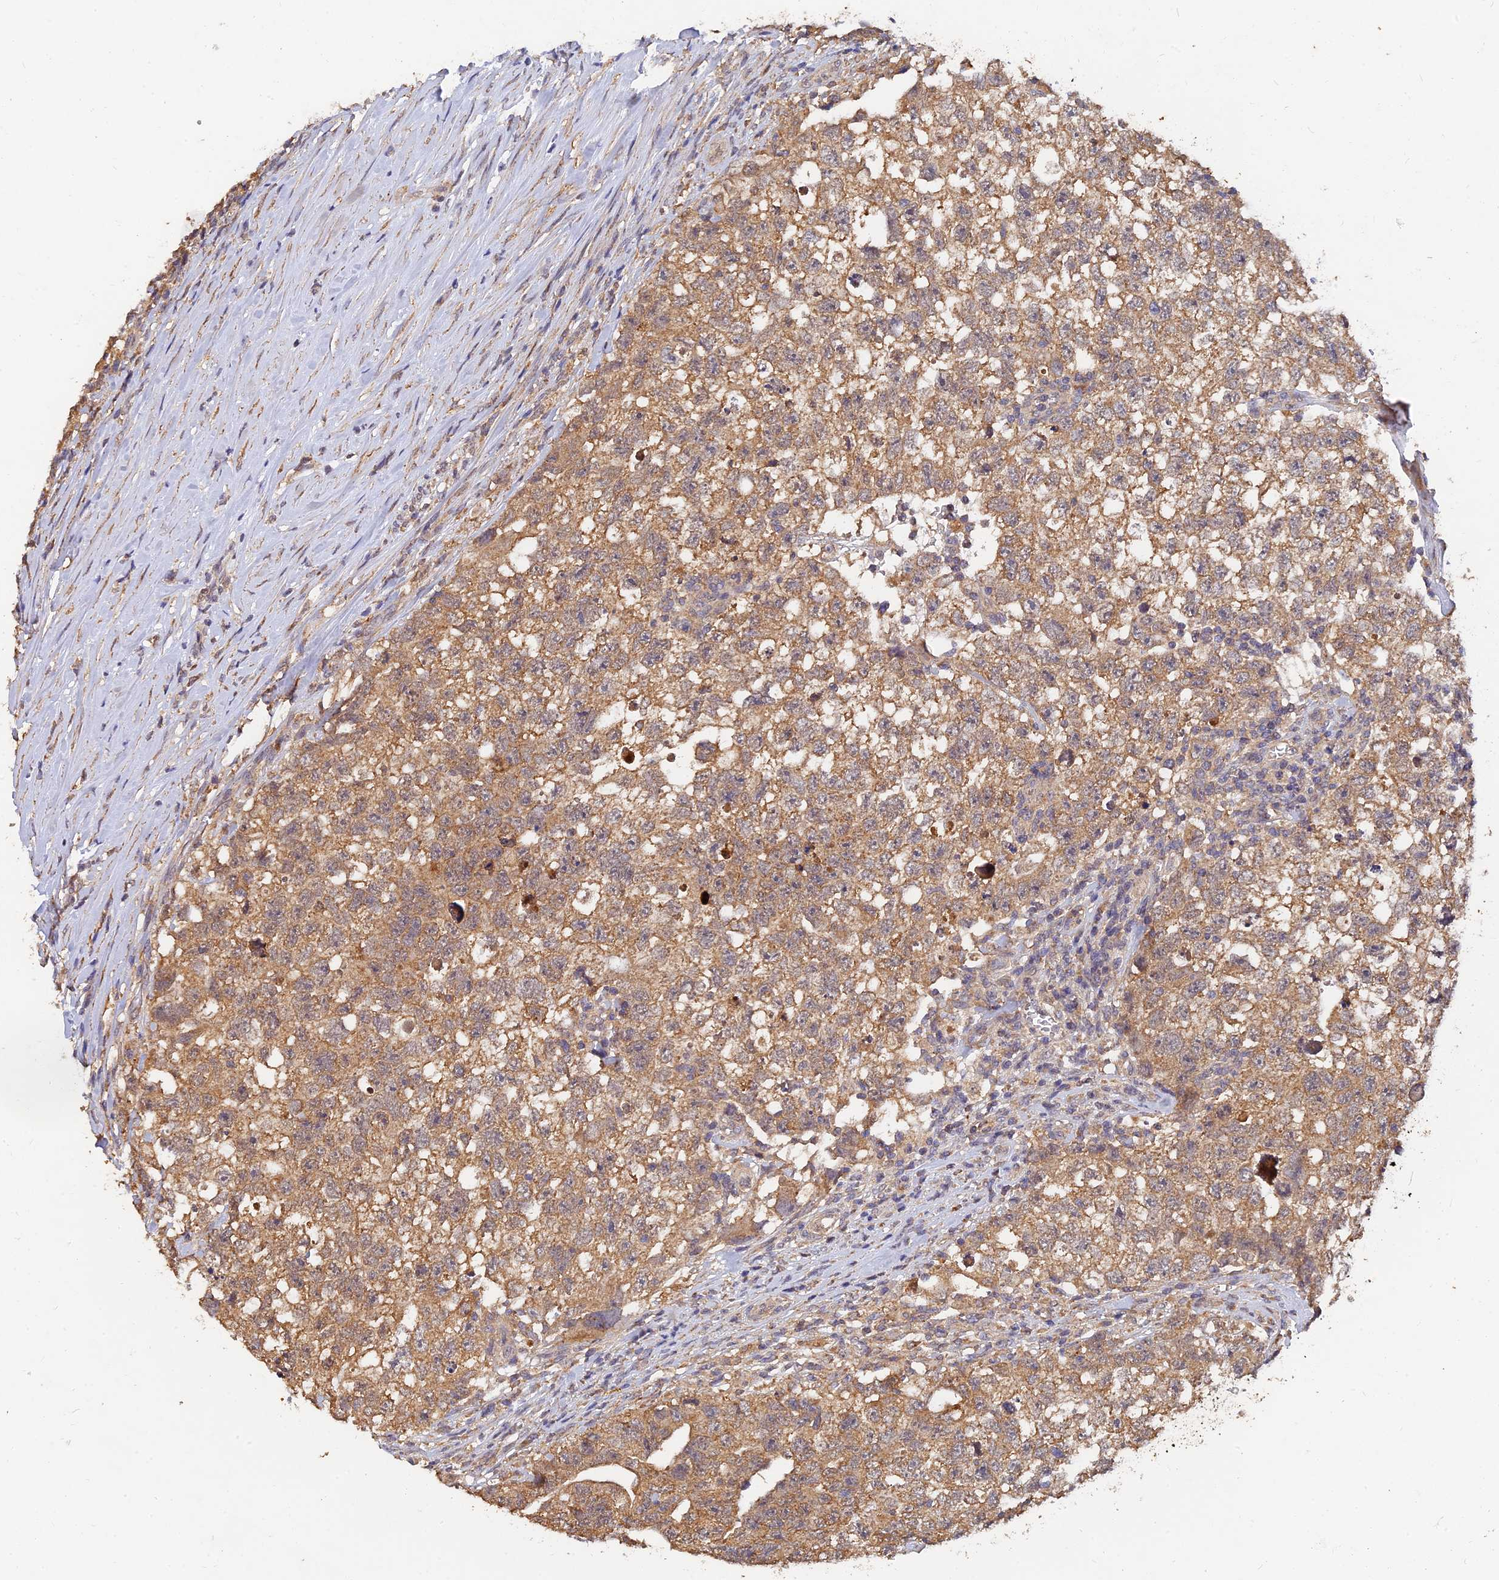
{"staining": {"intensity": "moderate", "quantity": ">75%", "location": "cytoplasmic/membranous"}, "tissue": "testis cancer", "cell_type": "Tumor cells", "image_type": "cancer", "snomed": [{"axis": "morphology", "description": "Seminoma, NOS"}, {"axis": "morphology", "description": "Carcinoma, Embryonal, NOS"}, {"axis": "topography", "description": "Testis"}], "caption": "Testis embryonal carcinoma tissue shows moderate cytoplasmic/membranous positivity in approximately >75% of tumor cells, visualized by immunohistochemistry.", "gene": "SLC38A11", "patient": {"sex": "male", "age": 29}}